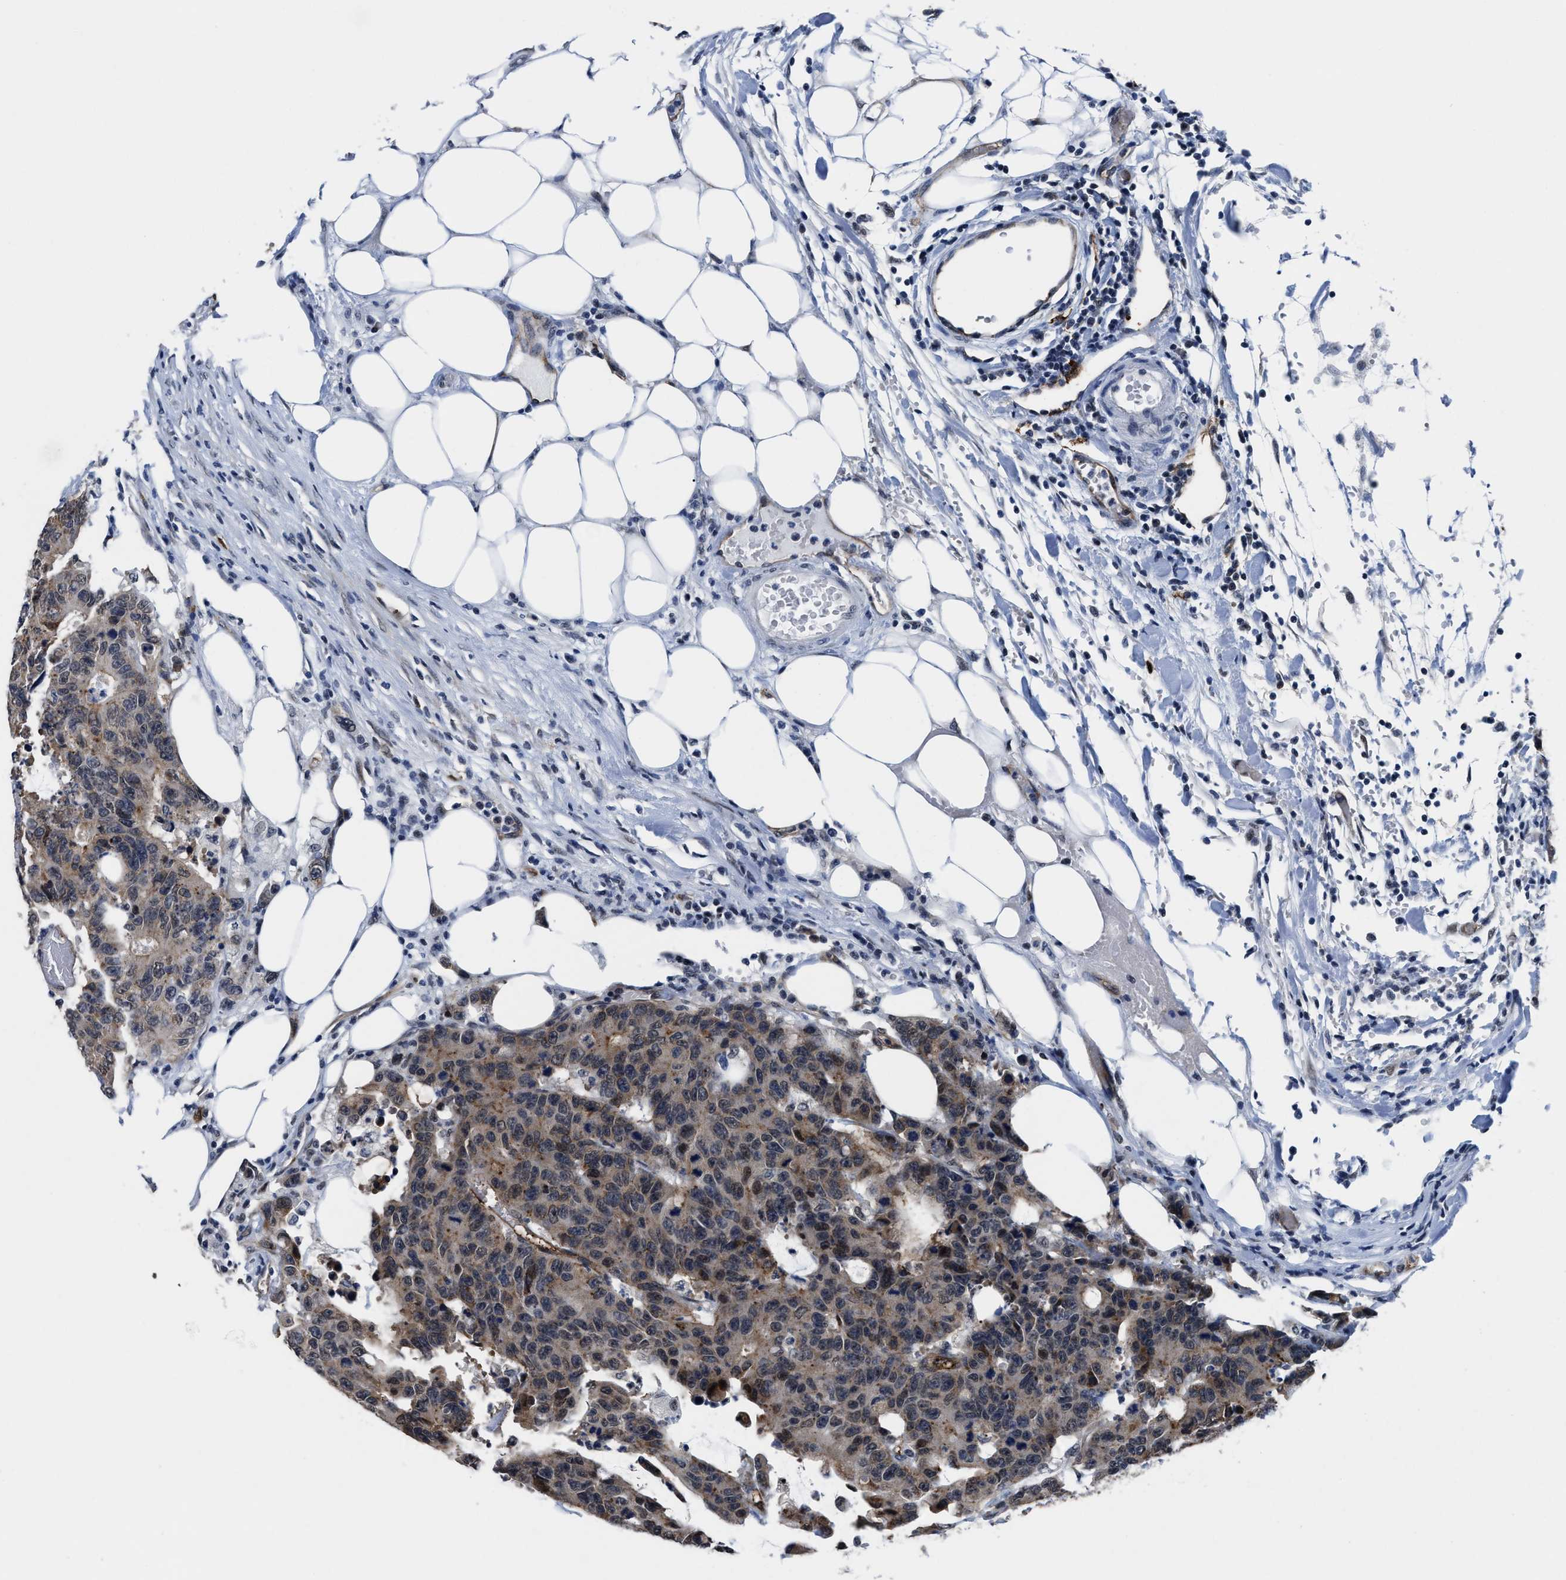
{"staining": {"intensity": "moderate", "quantity": "25%-75%", "location": "cytoplasmic/membranous"}, "tissue": "colorectal cancer", "cell_type": "Tumor cells", "image_type": "cancer", "snomed": [{"axis": "morphology", "description": "Adenocarcinoma, NOS"}, {"axis": "topography", "description": "Colon"}], "caption": "Human colorectal adenocarcinoma stained with a brown dye demonstrates moderate cytoplasmic/membranous positive expression in about 25%-75% of tumor cells.", "gene": "MARCKSL1", "patient": {"sex": "female", "age": 86}}